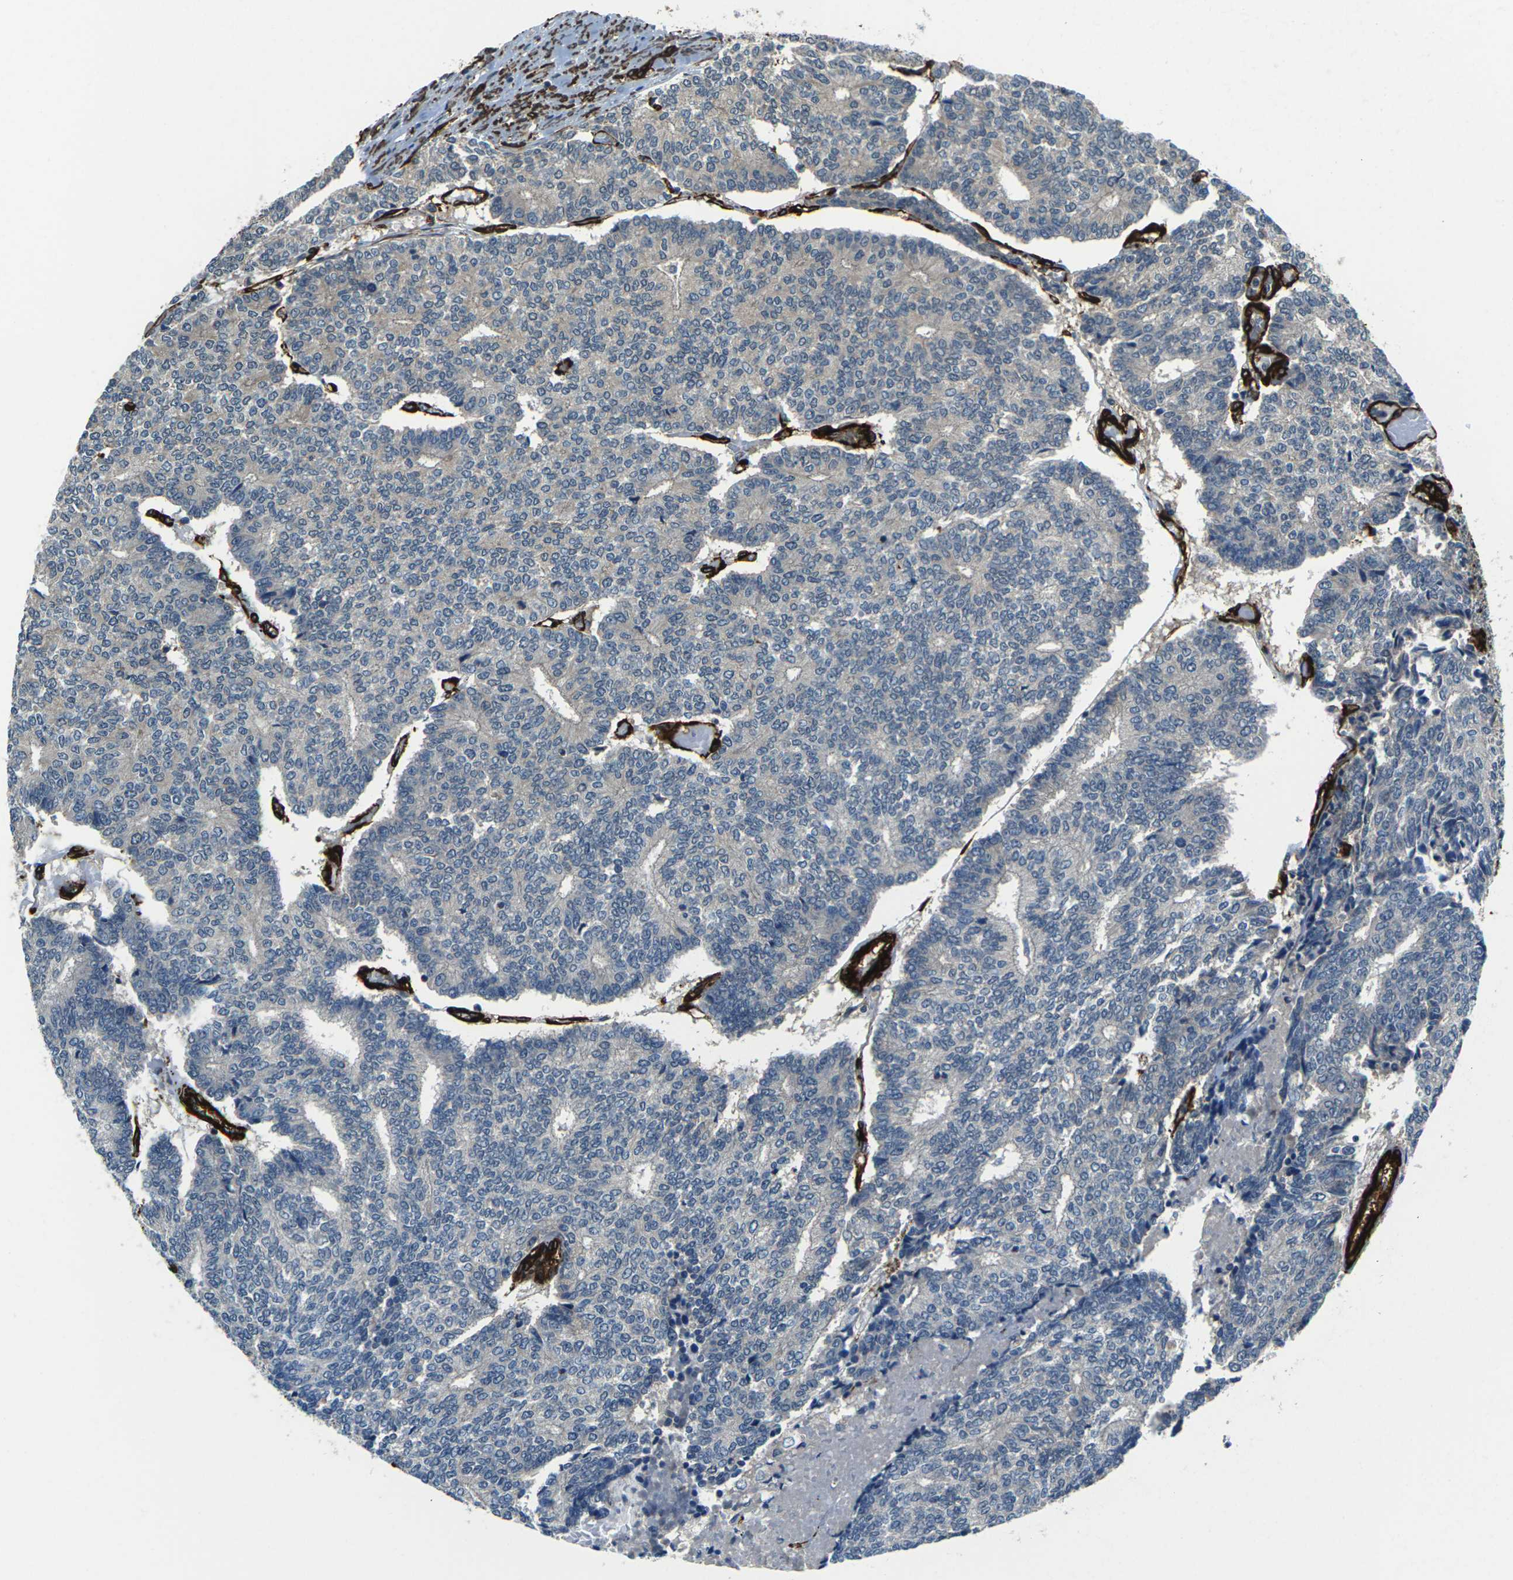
{"staining": {"intensity": "negative", "quantity": "none", "location": "none"}, "tissue": "prostate cancer", "cell_type": "Tumor cells", "image_type": "cancer", "snomed": [{"axis": "morphology", "description": "Normal tissue, NOS"}, {"axis": "morphology", "description": "Adenocarcinoma, High grade"}, {"axis": "topography", "description": "Prostate"}, {"axis": "topography", "description": "Seminal veicle"}], "caption": "Tumor cells are negative for brown protein staining in prostate cancer (high-grade adenocarcinoma).", "gene": "GRAMD1C", "patient": {"sex": "male", "age": 55}}